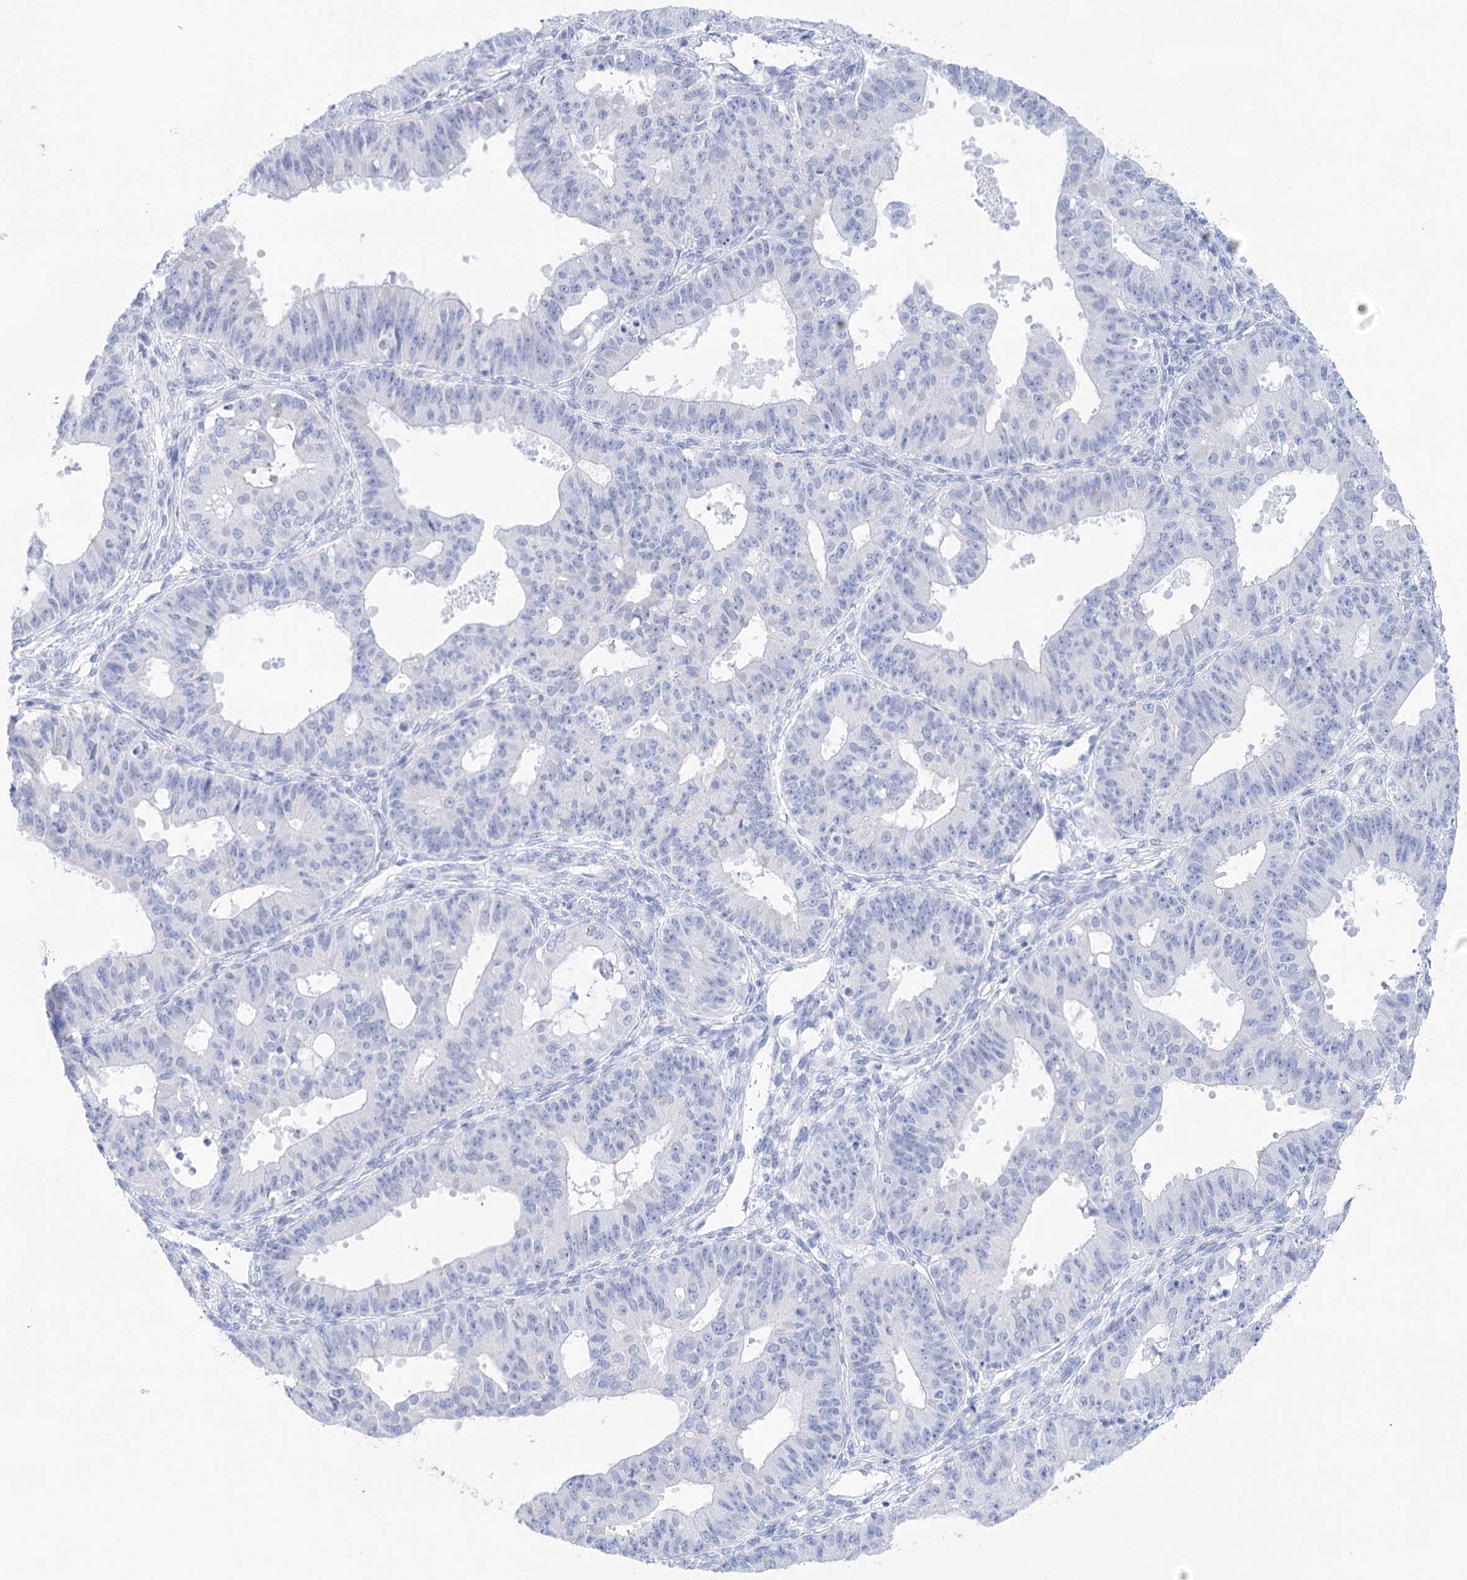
{"staining": {"intensity": "negative", "quantity": "none", "location": "none"}, "tissue": "ovarian cancer", "cell_type": "Tumor cells", "image_type": "cancer", "snomed": [{"axis": "morphology", "description": "Carcinoma, endometroid"}, {"axis": "topography", "description": "Appendix"}, {"axis": "topography", "description": "Ovary"}], "caption": "Immunohistochemistry histopathology image of neoplastic tissue: endometroid carcinoma (ovarian) stained with DAB (3,3'-diaminobenzidine) reveals no significant protein expression in tumor cells.", "gene": "LALBA", "patient": {"sex": "female", "age": 42}}